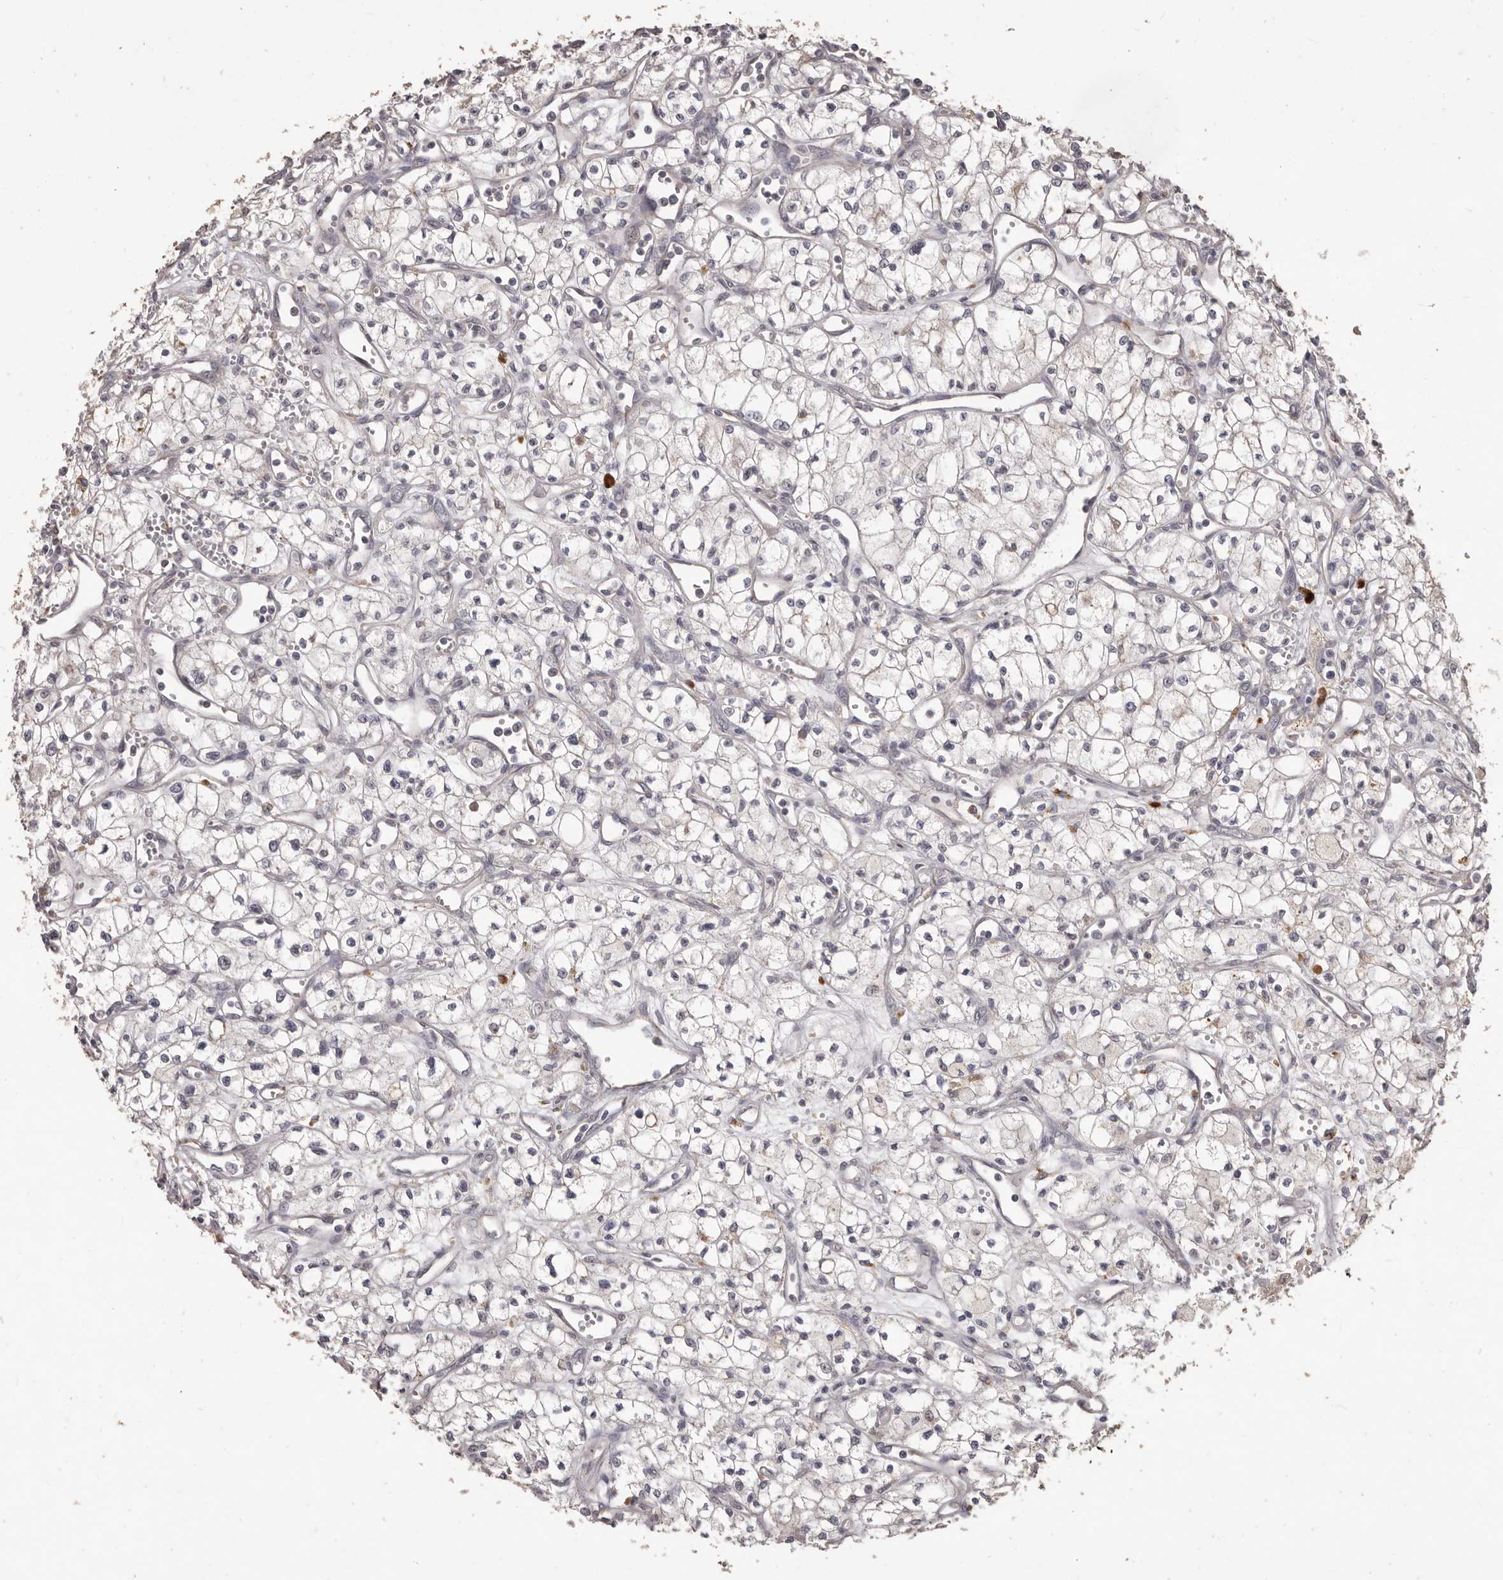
{"staining": {"intensity": "negative", "quantity": "none", "location": "none"}, "tissue": "renal cancer", "cell_type": "Tumor cells", "image_type": "cancer", "snomed": [{"axis": "morphology", "description": "Adenocarcinoma, NOS"}, {"axis": "topography", "description": "Kidney"}], "caption": "Tumor cells are negative for brown protein staining in renal cancer (adenocarcinoma).", "gene": "PRSS27", "patient": {"sex": "male", "age": 59}}